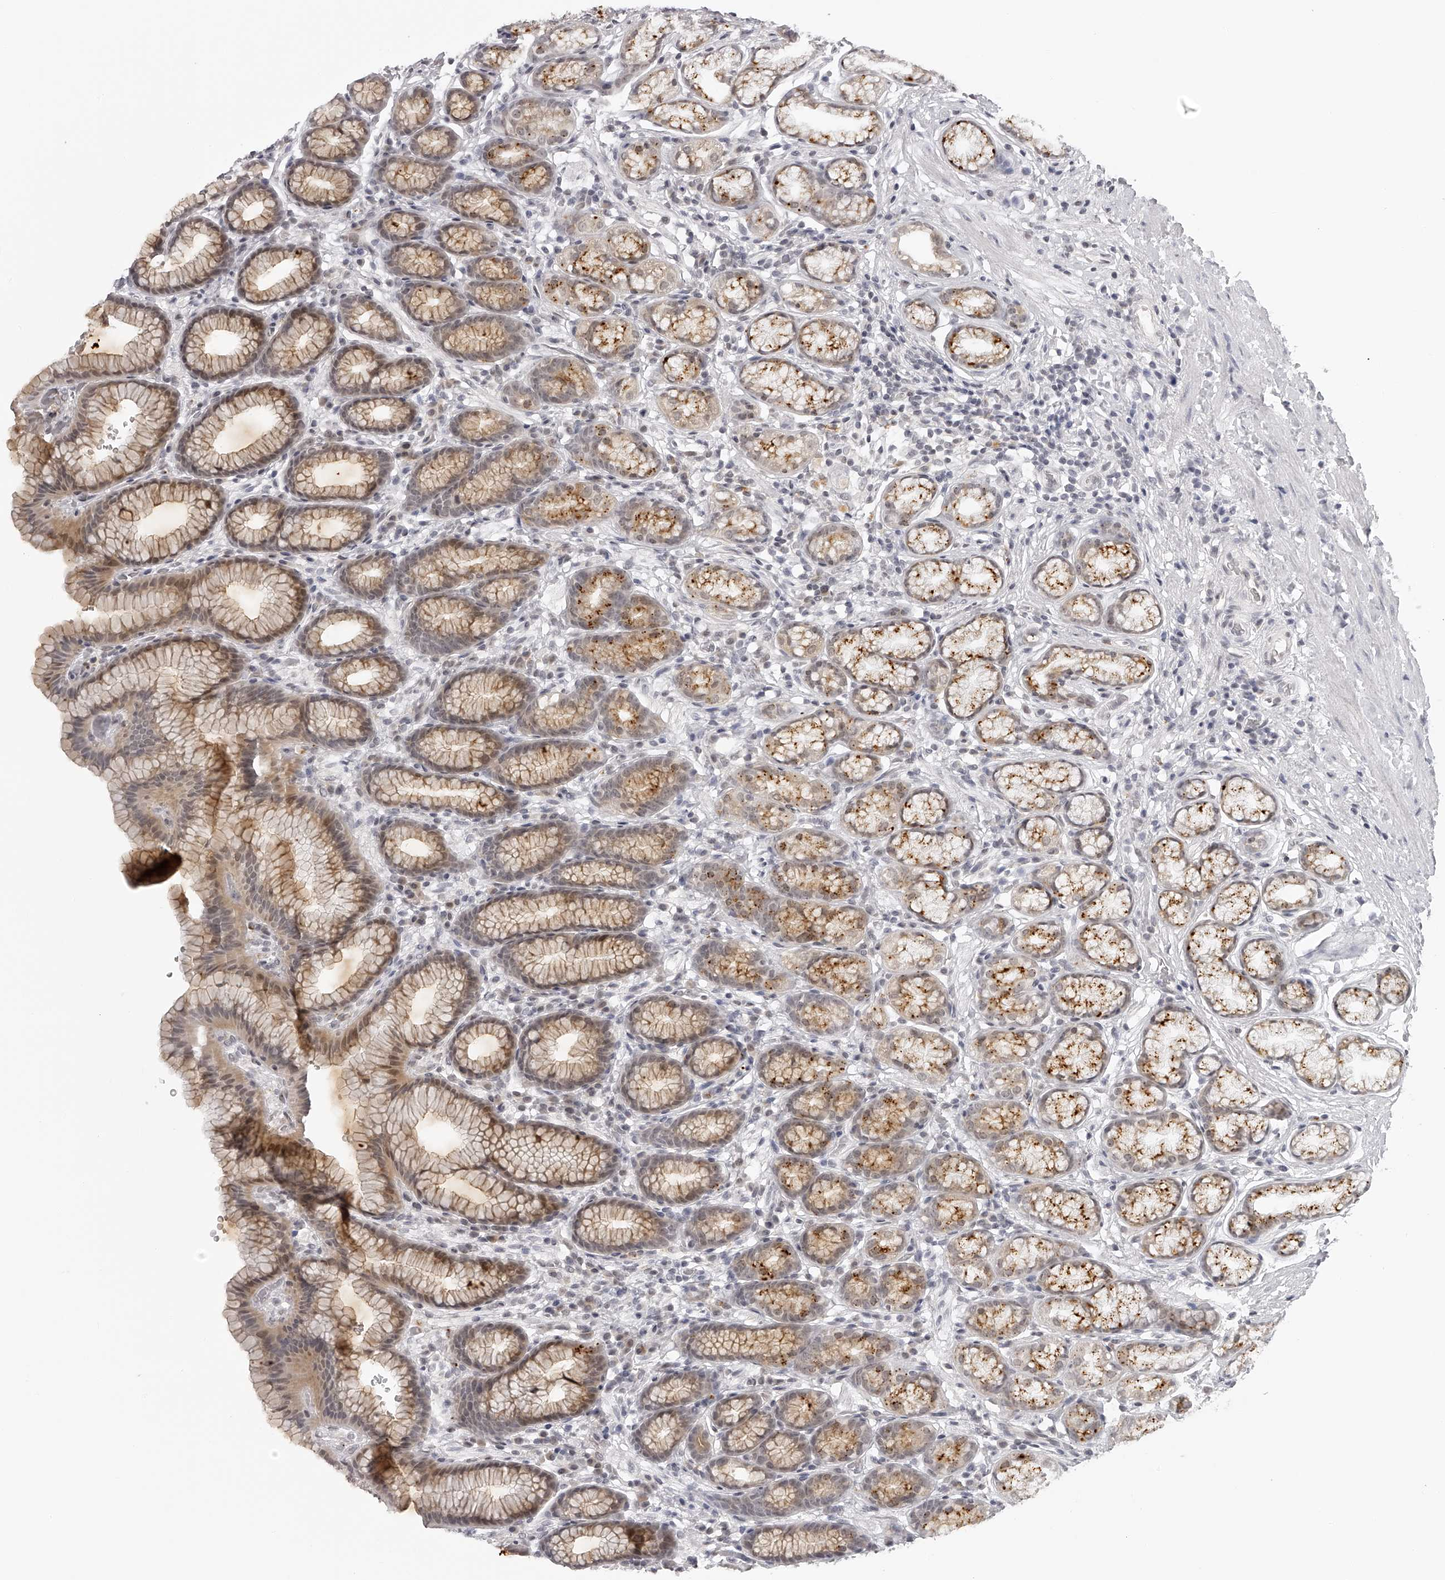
{"staining": {"intensity": "moderate", "quantity": ">75%", "location": "cytoplasmic/membranous"}, "tissue": "stomach", "cell_type": "Glandular cells", "image_type": "normal", "snomed": [{"axis": "morphology", "description": "Normal tissue, NOS"}, {"axis": "topography", "description": "Stomach"}], "caption": "Immunohistochemical staining of benign stomach exhibits medium levels of moderate cytoplasmic/membranous staining in approximately >75% of glandular cells.", "gene": "RNF220", "patient": {"sex": "male", "age": 42}}